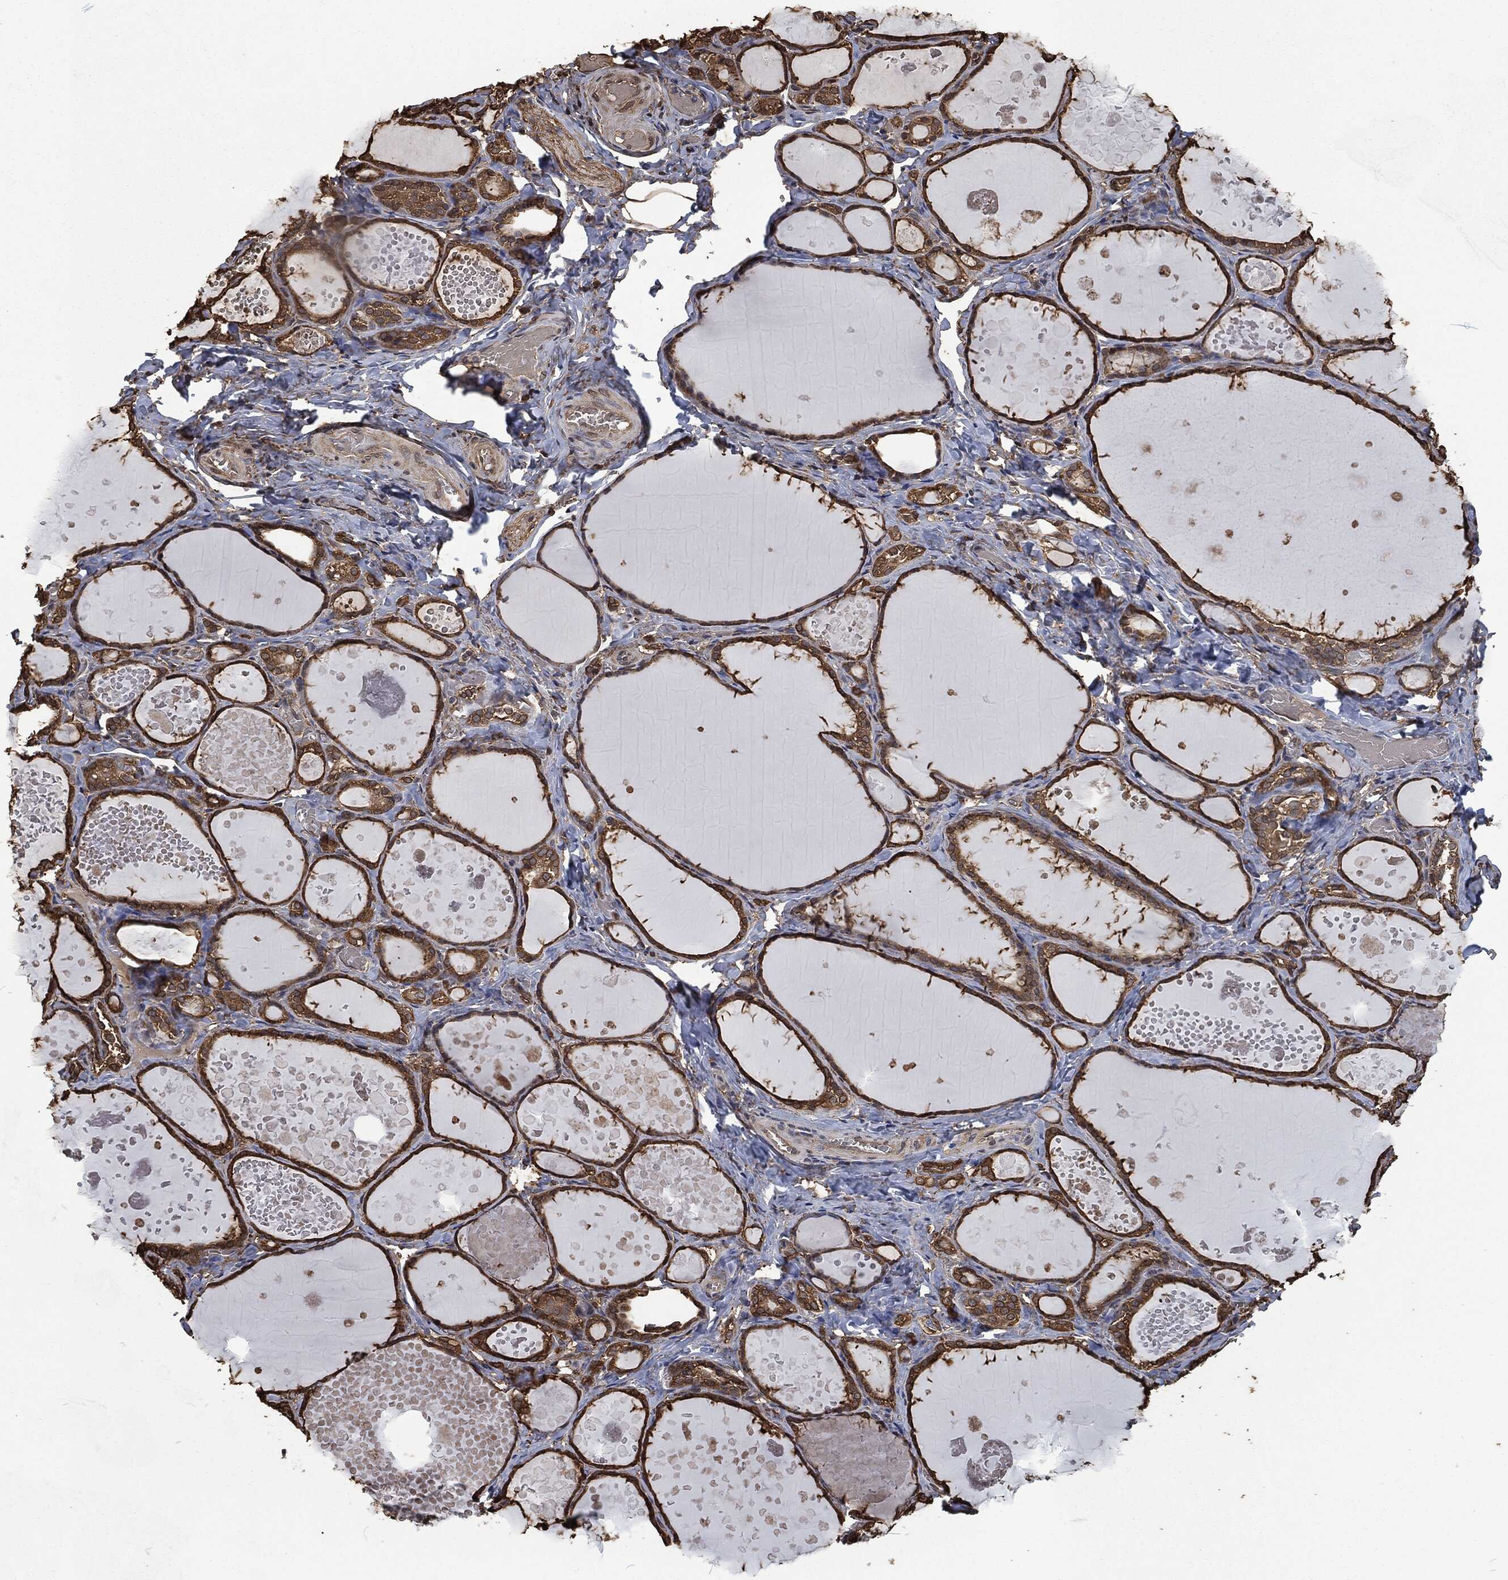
{"staining": {"intensity": "moderate", "quantity": "25%-75%", "location": "cytoplasmic/membranous"}, "tissue": "thyroid gland", "cell_type": "Glandular cells", "image_type": "normal", "snomed": [{"axis": "morphology", "description": "Normal tissue, NOS"}, {"axis": "topography", "description": "Thyroid gland"}], "caption": "Glandular cells display medium levels of moderate cytoplasmic/membranous staining in approximately 25%-75% of cells in benign thyroid gland.", "gene": "PRDX4", "patient": {"sex": "female", "age": 56}}